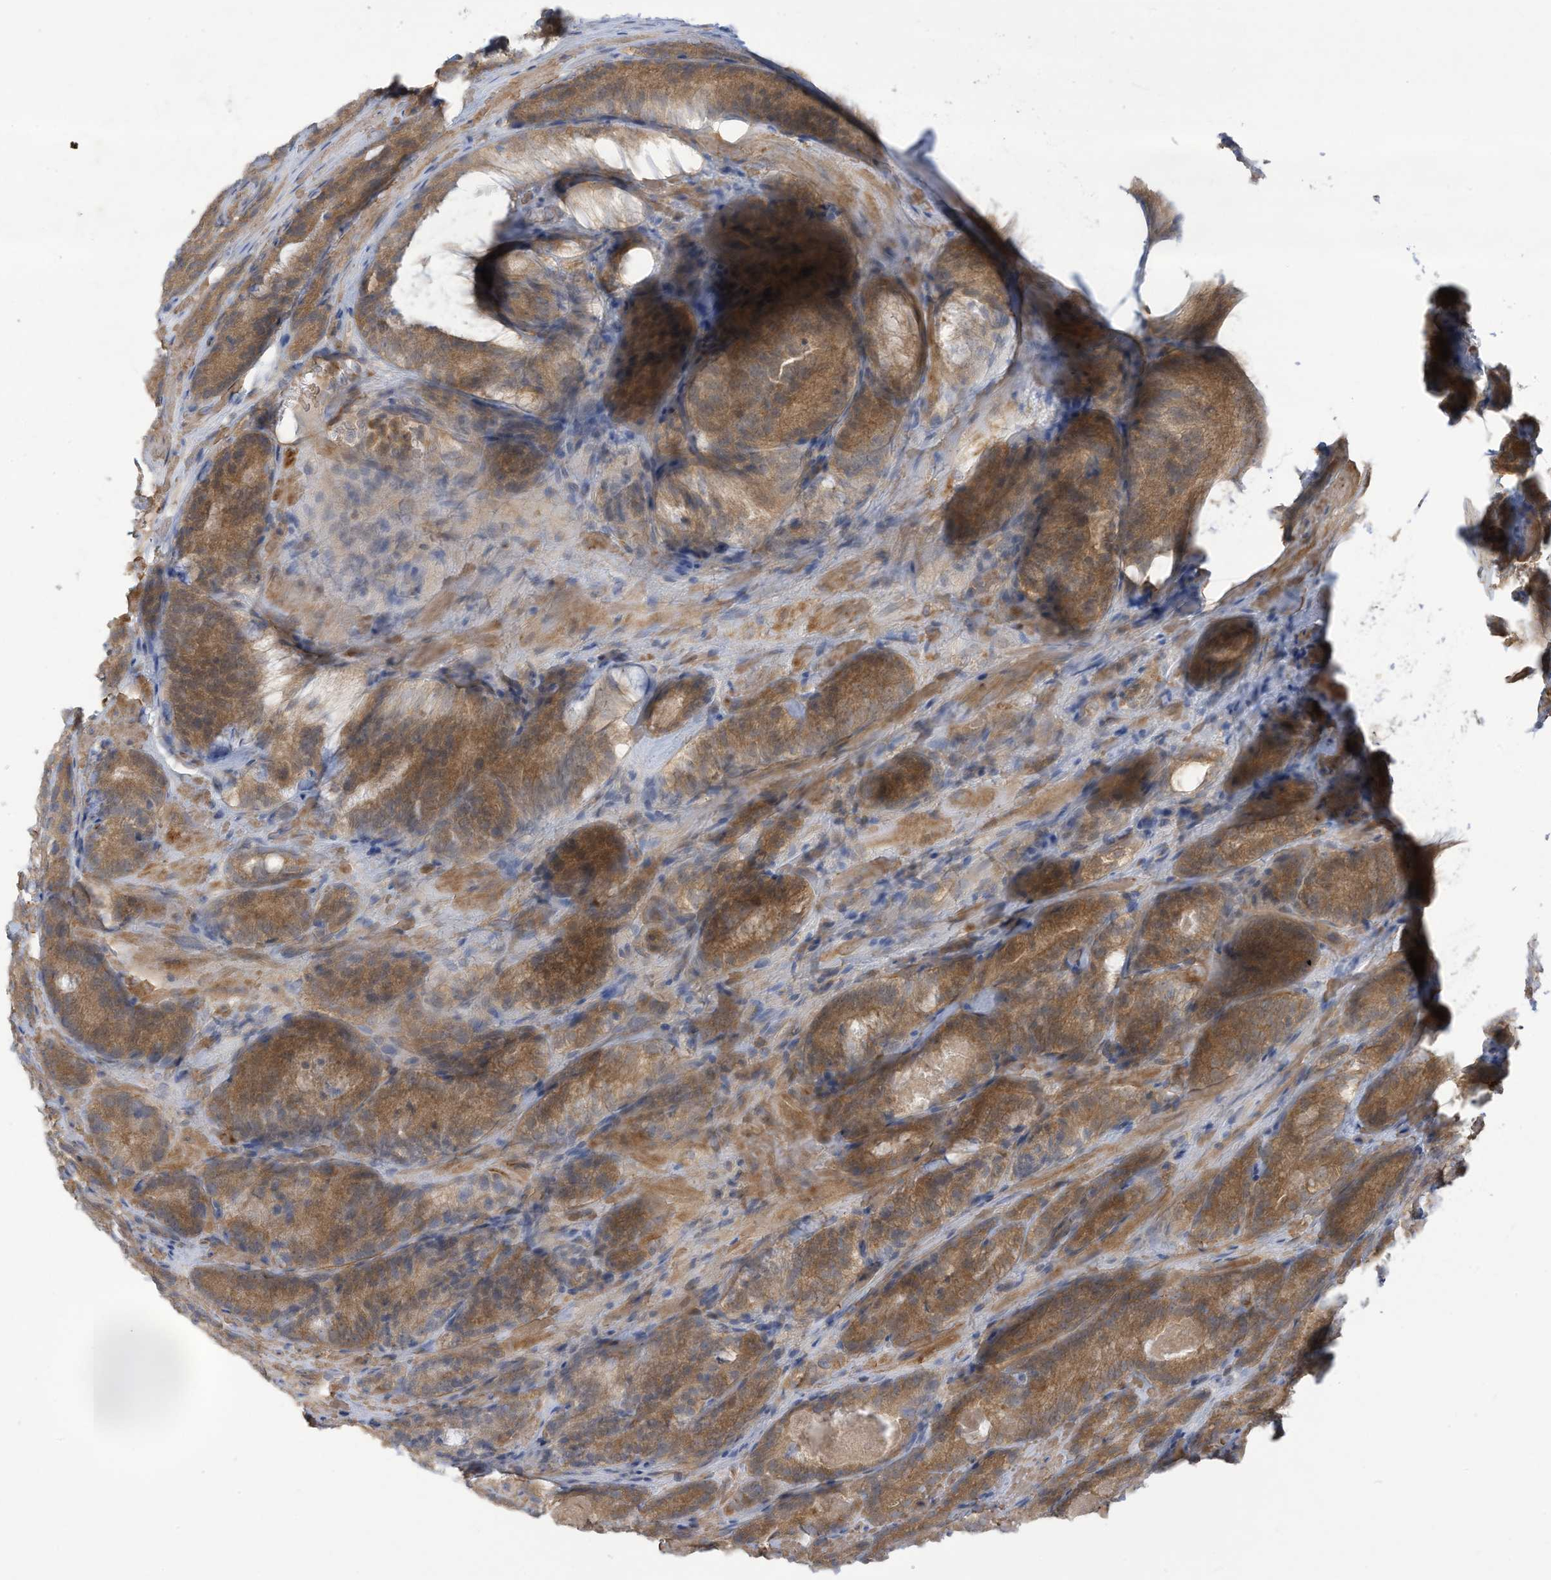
{"staining": {"intensity": "moderate", "quantity": ">75%", "location": "cytoplasmic/membranous"}, "tissue": "prostate cancer", "cell_type": "Tumor cells", "image_type": "cancer", "snomed": [{"axis": "morphology", "description": "Adenocarcinoma, High grade"}, {"axis": "topography", "description": "Prostate"}], "caption": "Moderate cytoplasmic/membranous expression is seen in about >75% of tumor cells in adenocarcinoma (high-grade) (prostate).", "gene": "ADI1", "patient": {"sex": "male", "age": 57}}